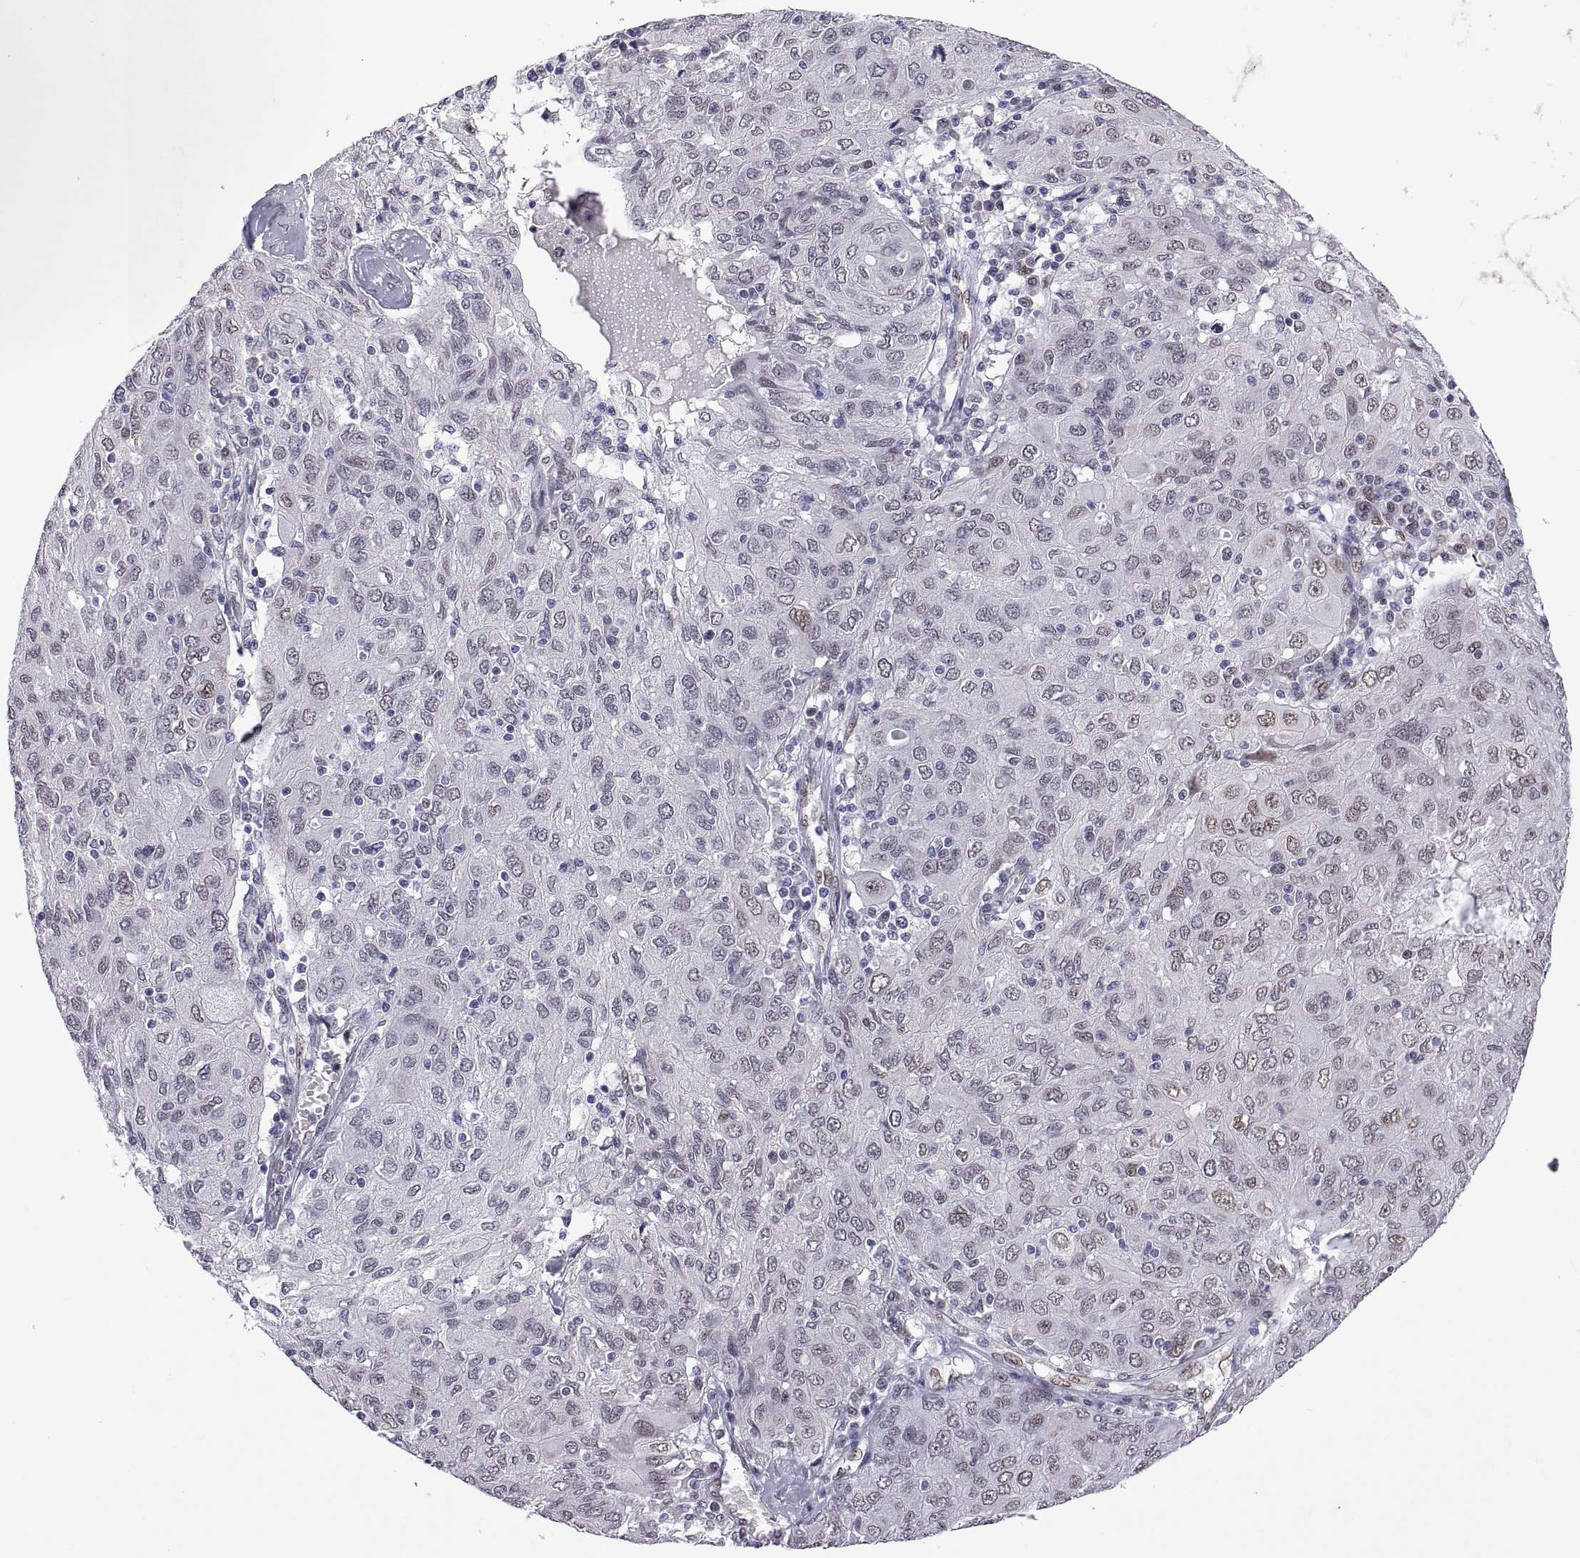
{"staining": {"intensity": "negative", "quantity": "none", "location": "none"}, "tissue": "ovarian cancer", "cell_type": "Tumor cells", "image_type": "cancer", "snomed": [{"axis": "morphology", "description": "Carcinoma, endometroid"}, {"axis": "topography", "description": "Ovary"}], "caption": "Tumor cells are negative for protein expression in human ovarian endometroid carcinoma. The staining is performed using DAB (3,3'-diaminobenzidine) brown chromogen with nuclei counter-stained in using hematoxylin.", "gene": "NR4A1", "patient": {"sex": "female", "age": 50}}